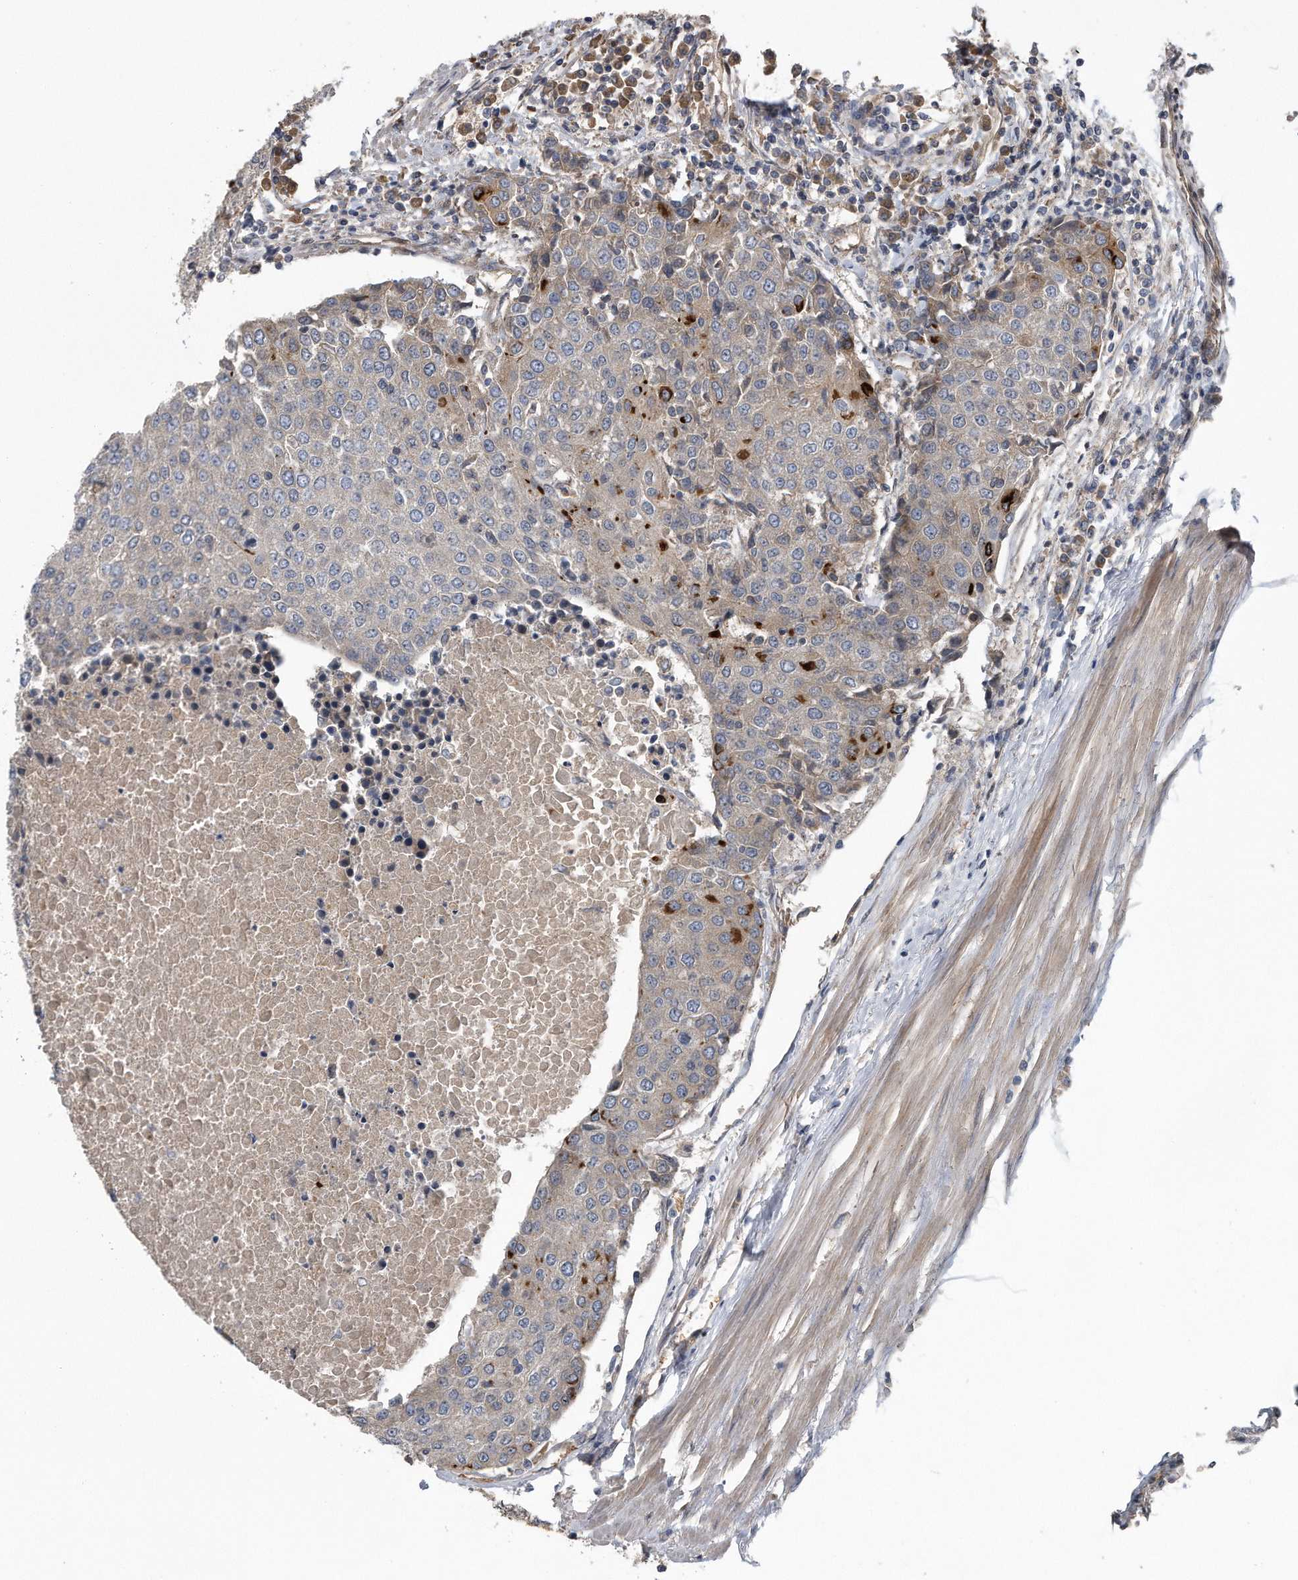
{"staining": {"intensity": "strong", "quantity": "<25%", "location": "cytoplasmic/membranous"}, "tissue": "urothelial cancer", "cell_type": "Tumor cells", "image_type": "cancer", "snomed": [{"axis": "morphology", "description": "Urothelial carcinoma, High grade"}, {"axis": "topography", "description": "Urinary bladder"}], "caption": "Immunohistochemical staining of human high-grade urothelial carcinoma demonstrates medium levels of strong cytoplasmic/membranous staining in approximately <25% of tumor cells. Using DAB (3,3'-diaminobenzidine) (brown) and hematoxylin (blue) stains, captured at high magnification using brightfield microscopy.", "gene": "ZNF79", "patient": {"sex": "female", "age": 85}}